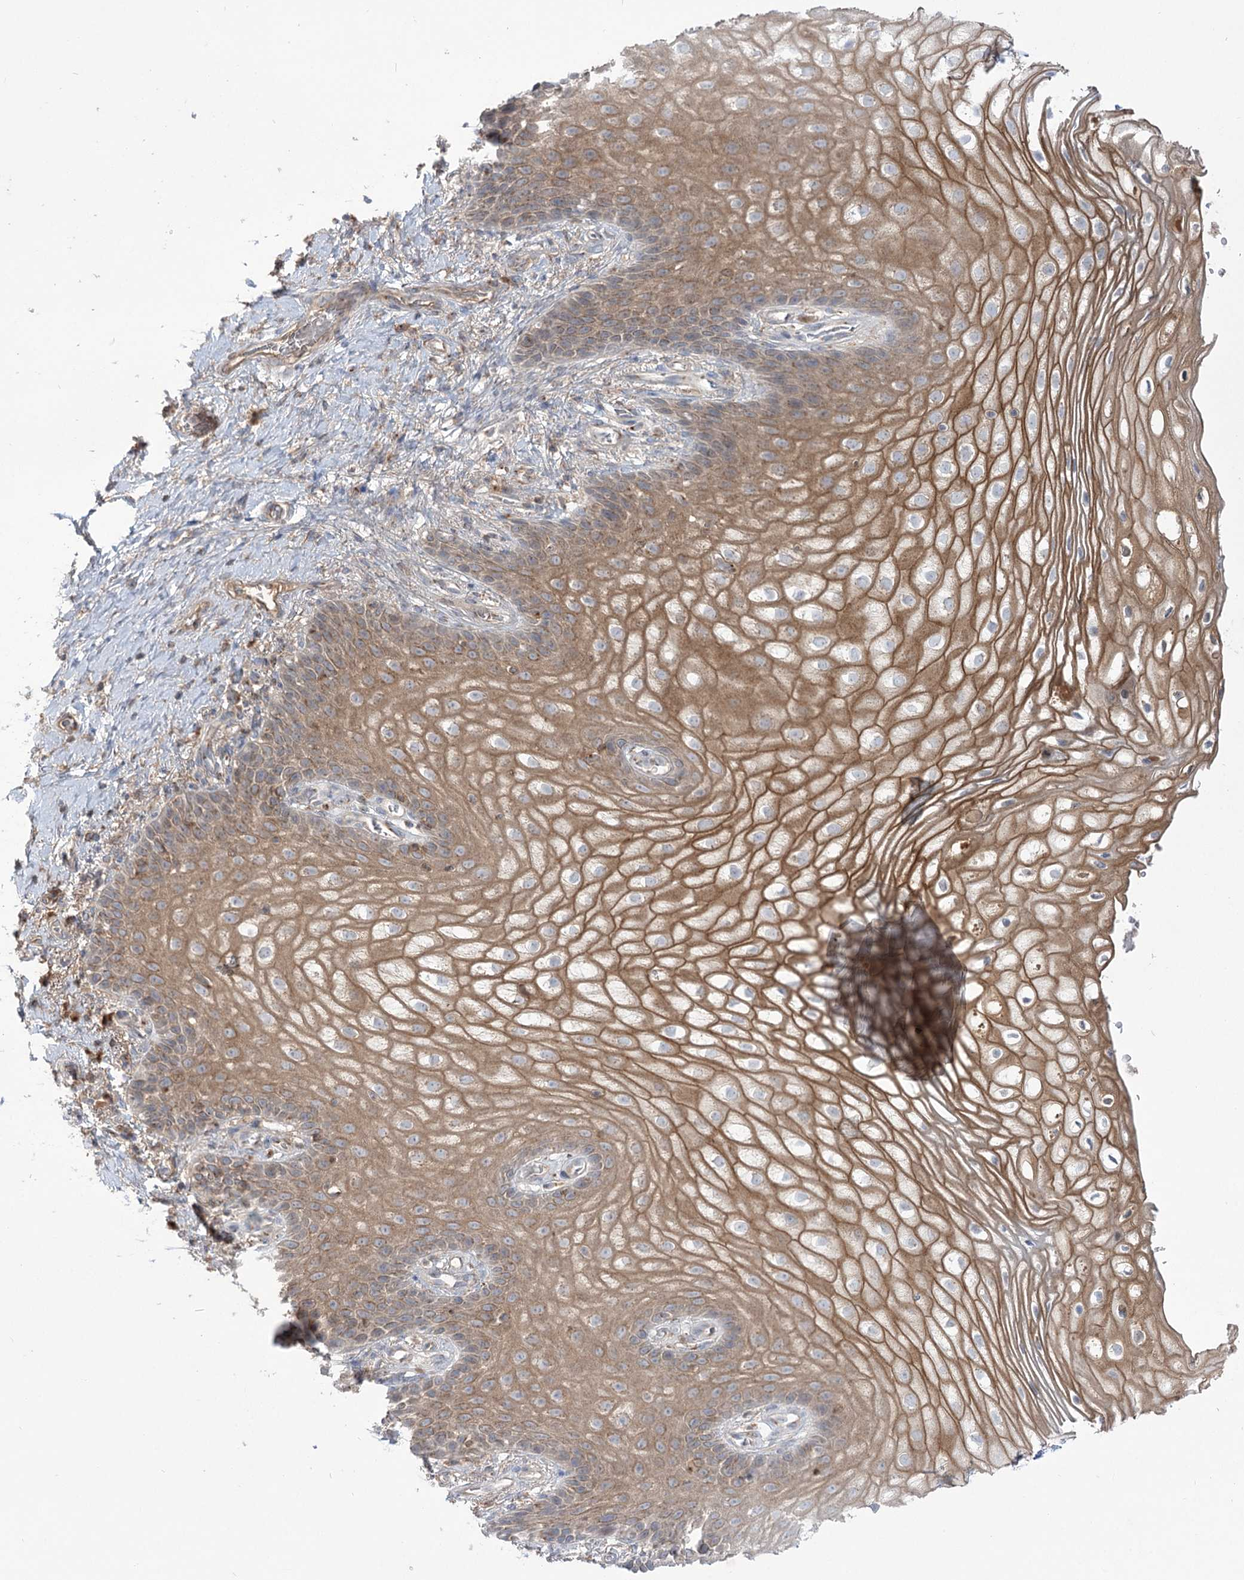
{"staining": {"intensity": "moderate", "quantity": ">75%", "location": "cytoplasmic/membranous"}, "tissue": "vagina", "cell_type": "Squamous epithelial cells", "image_type": "normal", "snomed": [{"axis": "morphology", "description": "Normal tissue, NOS"}, {"axis": "topography", "description": "Vagina"}], "caption": "DAB (3,3'-diaminobenzidine) immunohistochemical staining of unremarkable vagina shows moderate cytoplasmic/membranous protein staining in approximately >75% of squamous epithelial cells. (Stains: DAB (3,3'-diaminobenzidine) in brown, nuclei in blue, Microscopy: brightfield microscopy at high magnification).", "gene": "GBF1", "patient": {"sex": "female", "age": 60}}